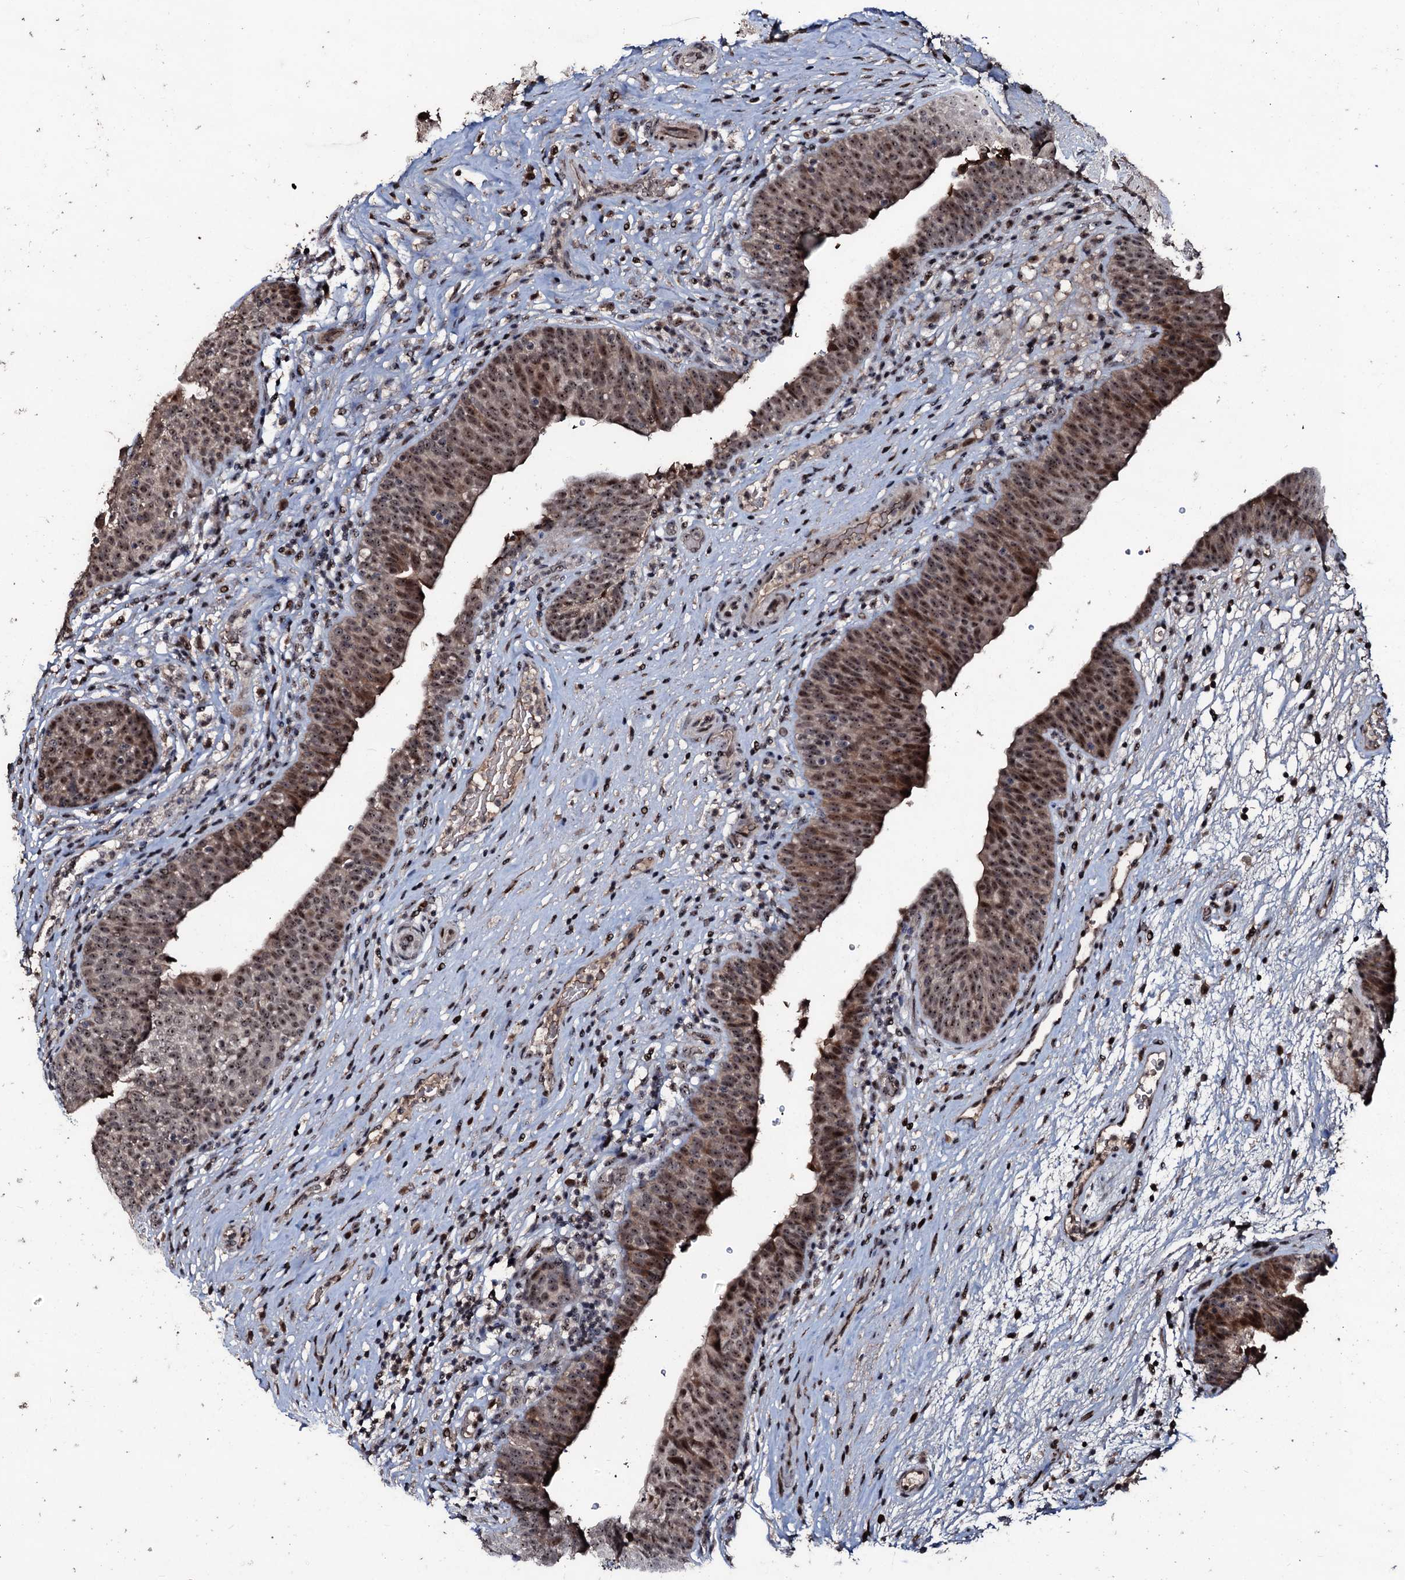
{"staining": {"intensity": "moderate", "quantity": ">75%", "location": "cytoplasmic/membranous,nuclear"}, "tissue": "urinary bladder", "cell_type": "Urothelial cells", "image_type": "normal", "snomed": [{"axis": "morphology", "description": "Normal tissue, NOS"}, {"axis": "topography", "description": "Urinary bladder"}], "caption": "Protein expression analysis of unremarkable urinary bladder displays moderate cytoplasmic/membranous,nuclear staining in about >75% of urothelial cells.", "gene": "SUPT7L", "patient": {"sex": "male", "age": 71}}